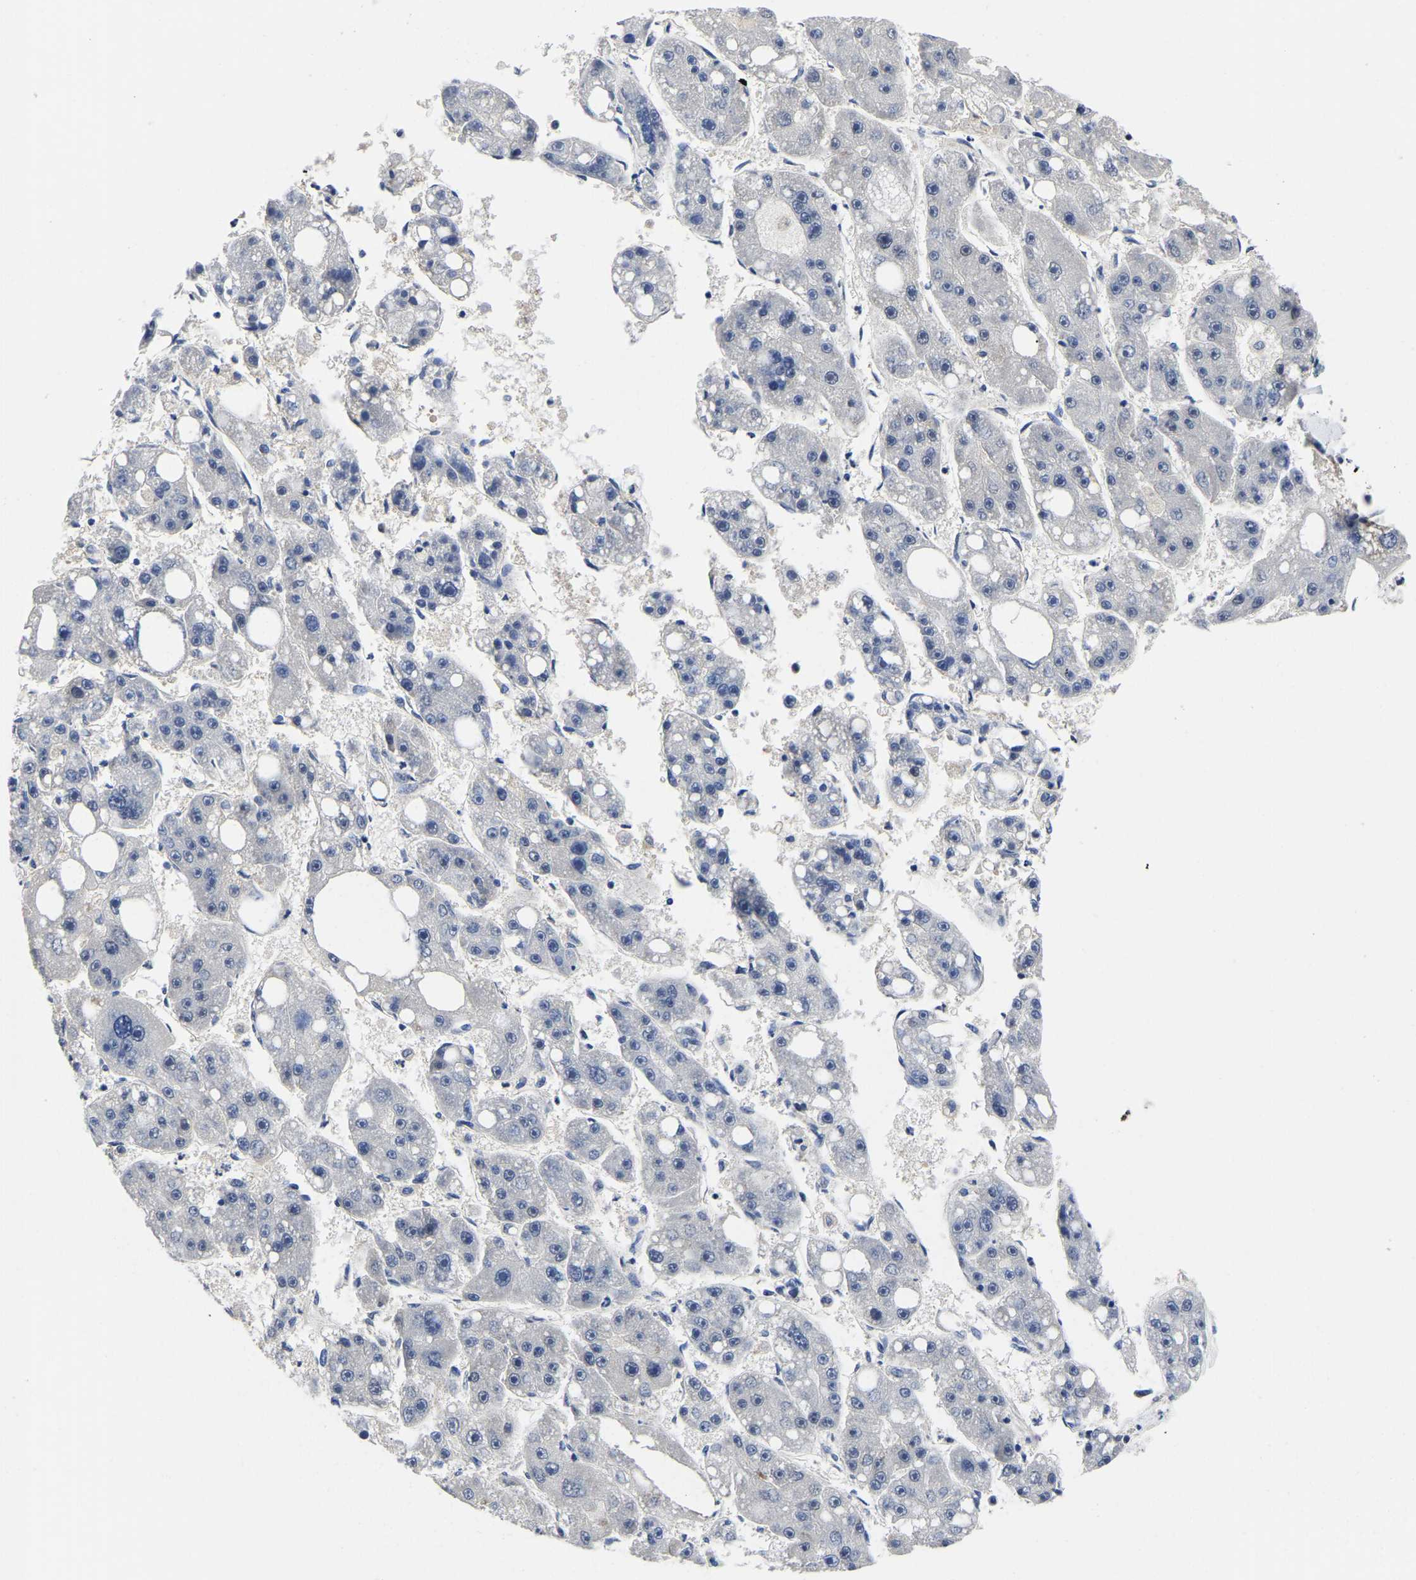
{"staining": {"intensity": "negative", "quantity": "none", "location": "none"}, "tissue": "liver cancer", "cell_type": "Tumor cells", "image_type": "cancer", "snomed": [{"axis": "morphology", "description": "Carcinoma, Hepatocellular, NOS"}, {"axis": "topography", "description": "Liver"}], "caption": "A histopathology image of liver cancer (hepatocellular carcinoma) stained for a protein reveals no brown staining in tumor cells. (Stains: DAB (3,3'-diaminobenzidine) immunohistochemistry (IHC) with hematoxylin counter stain, Microscopy: brightfield microscopy at high magnification).", "gene": "MCOLN2", "patient": {"sex": "female", "age": 61}}